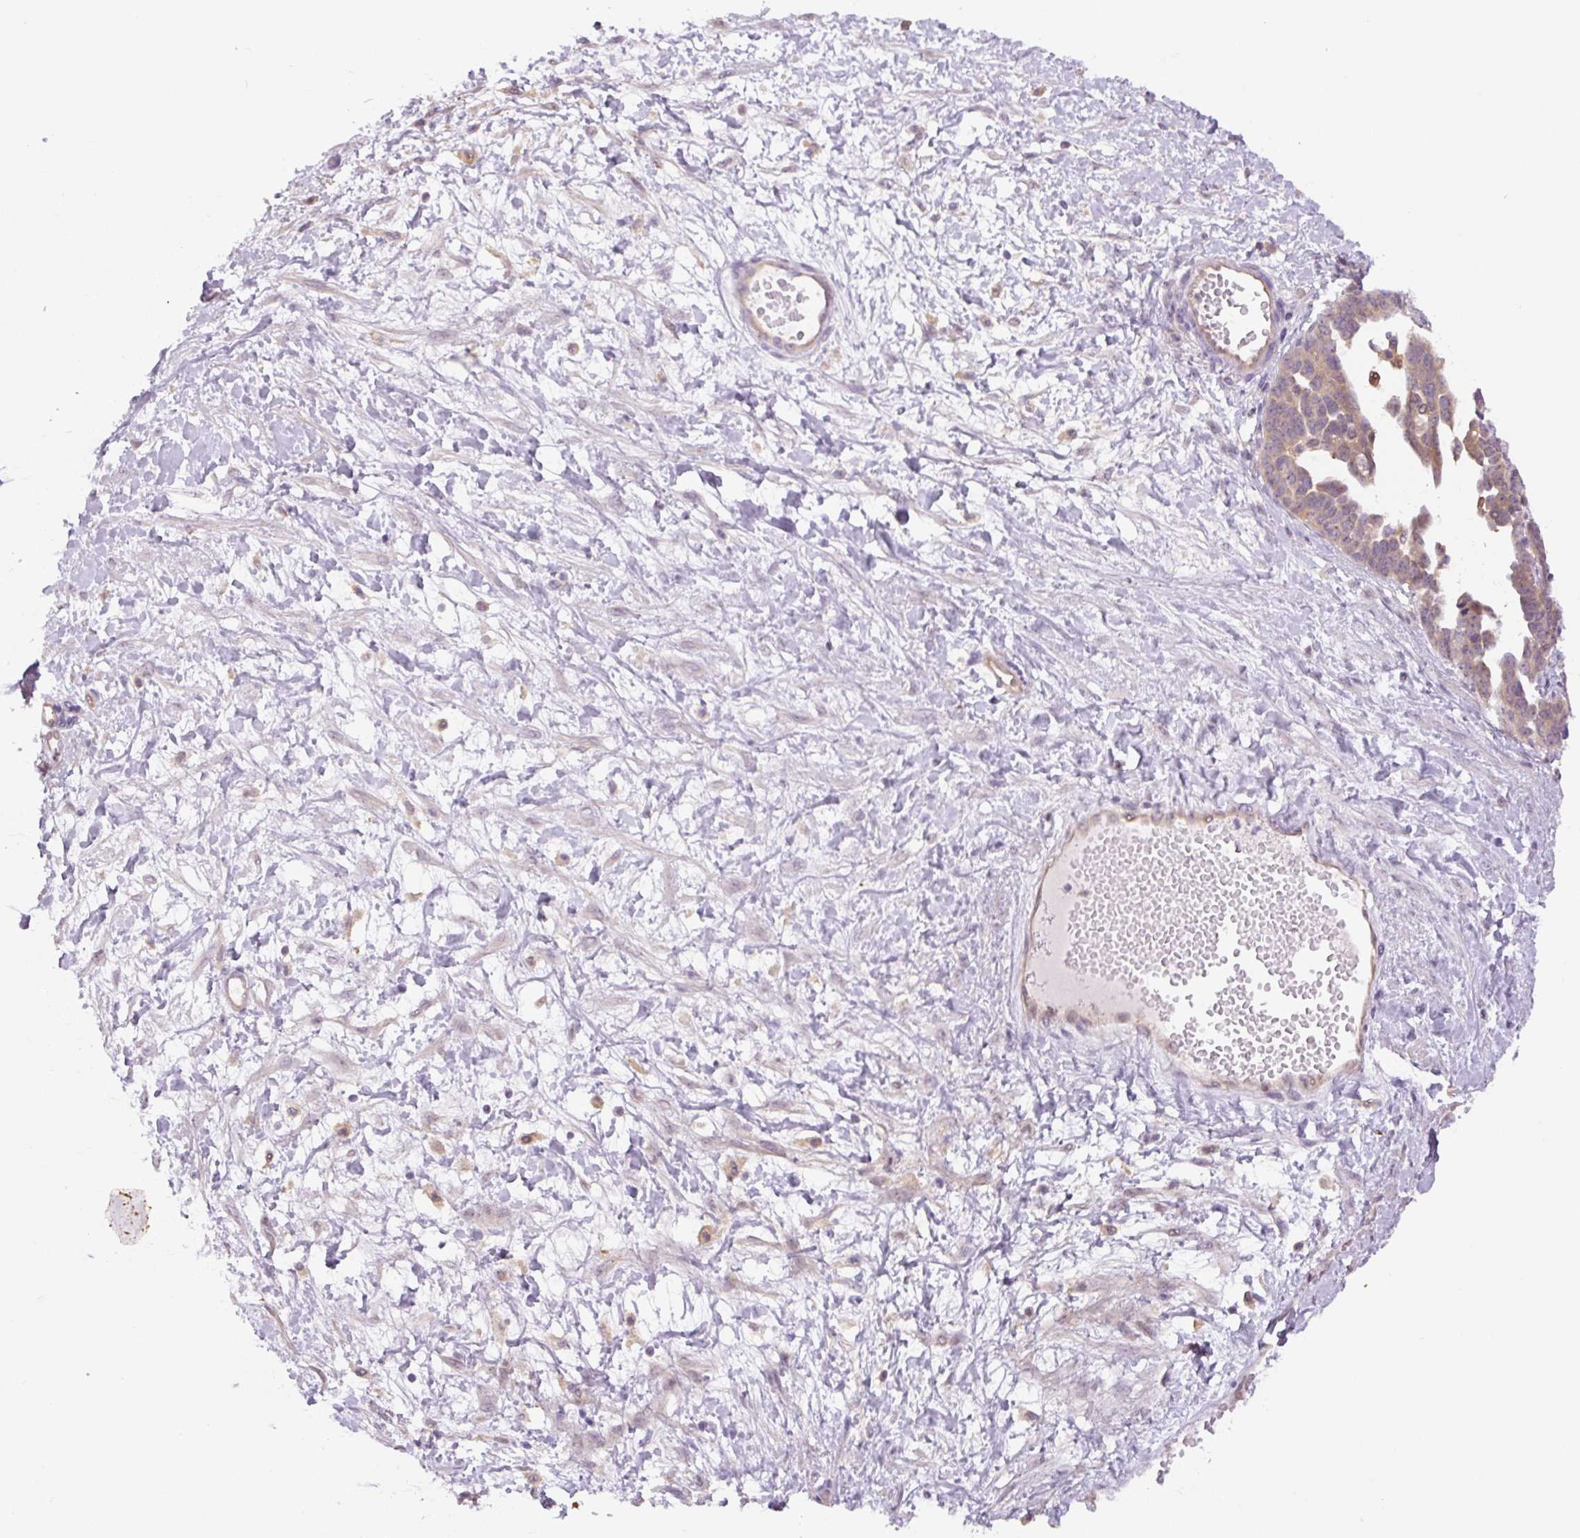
{"staining": {"intensity": "weak", "quantity": "25%-75%", "location": "cytoplasmic/membranous"}, "tissue": "ovarian cancer", "cell_type": "Tumor cells", "image_type": "cancer", "snomed": [{"axis": "morphology", "description": "Cystadenocarcinoma, serous, NOS"}, {"axis": "topography", "description": "Ovary"}], "caption": "DAB (3,3'-diaminobenzidine) immunohistochemical staining of ovarian cancer (serous cystadenocarcinoma) demonstrates weak cytoplasmic/membranous protein staining in approximately 25%-75% of tumor cells. Ihc stains the protein in brown and the nuclei are stained blue.", "gene": "SPSB2", "patient": {"sex": "female", "age": 54}}